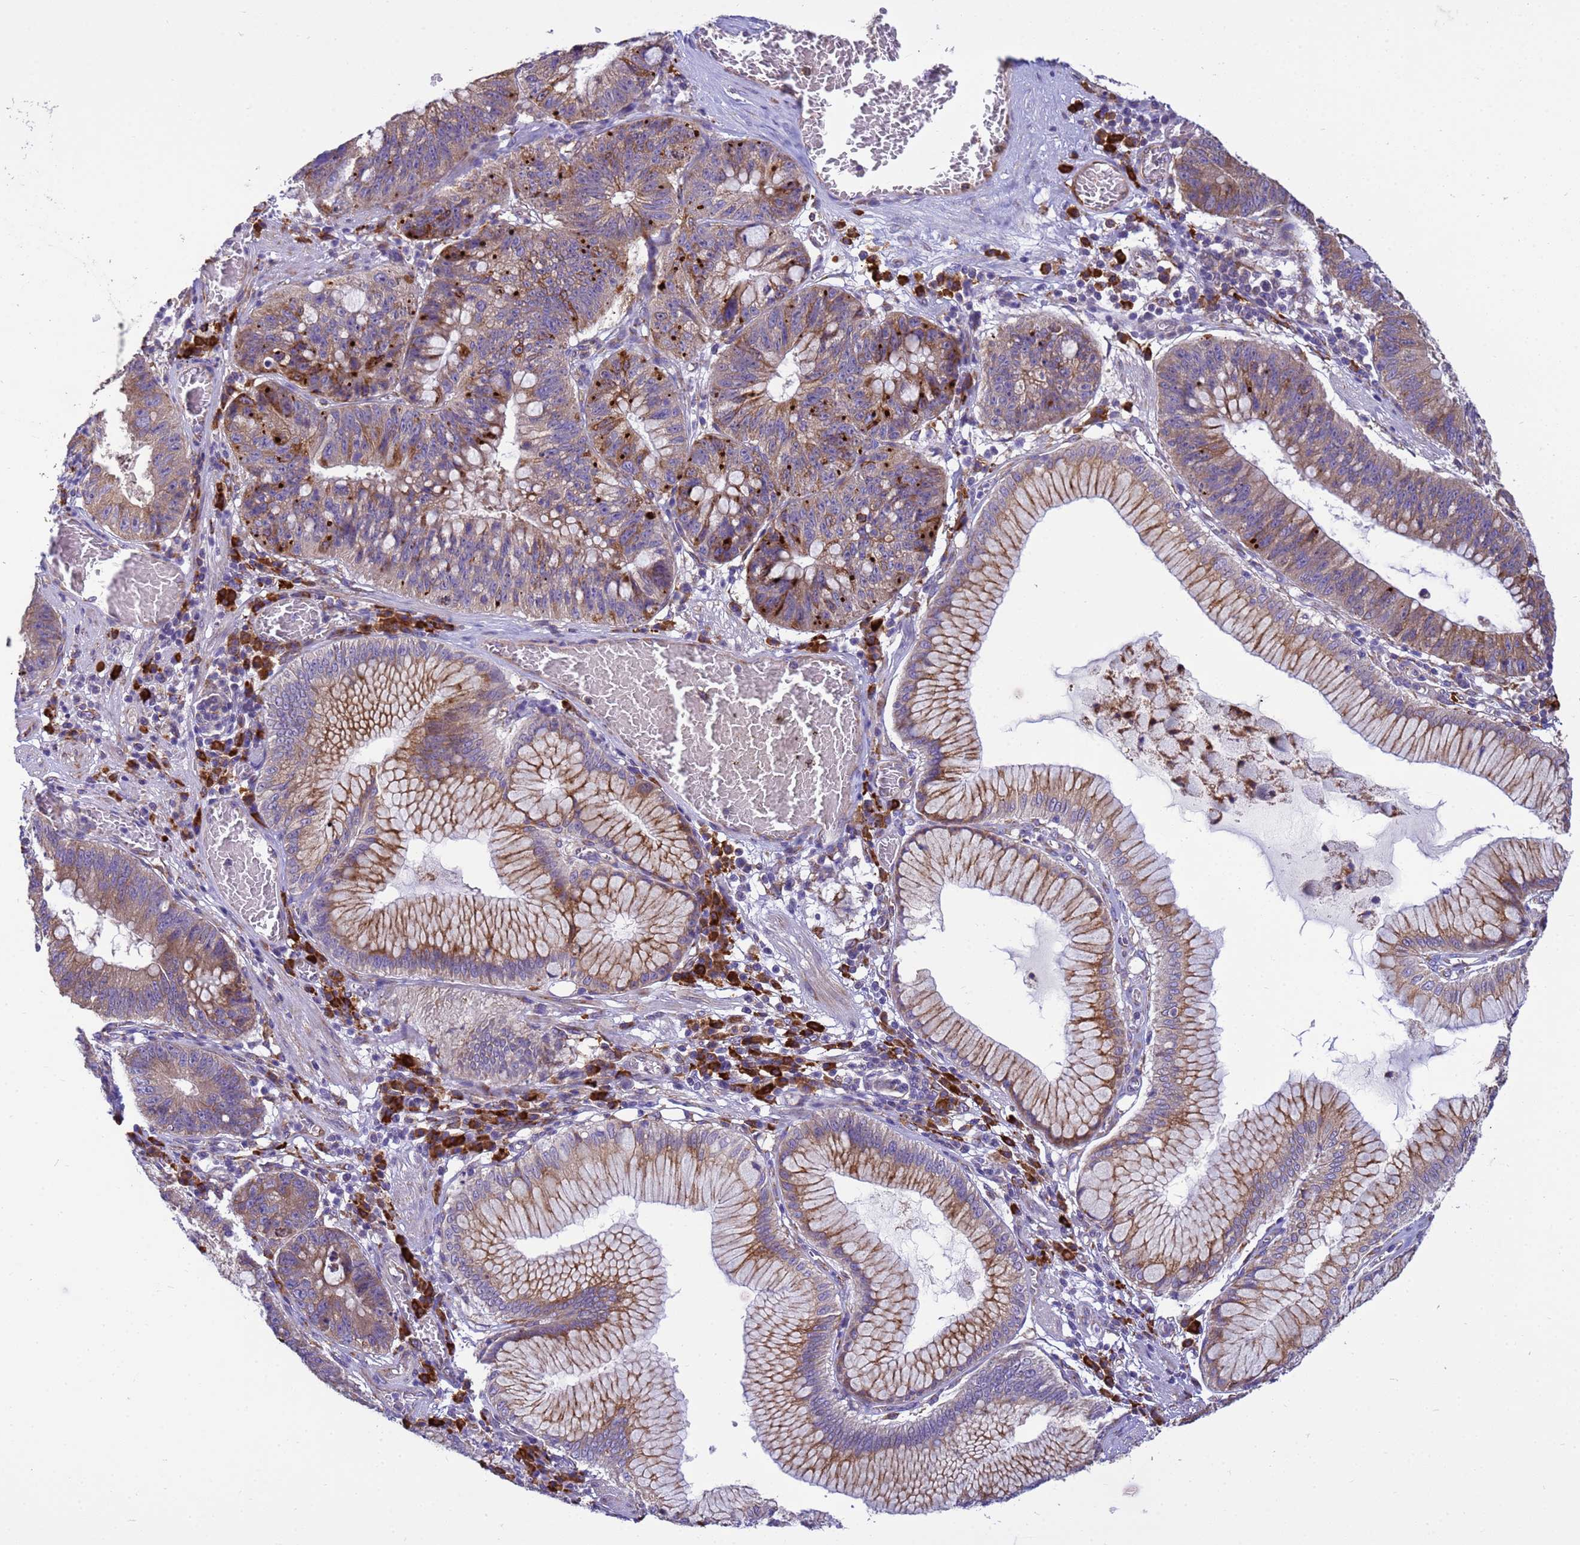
{"staining": {"intensity": "moderate", "quantity": ">75%", "location": "cytoplasmic/membranous"}, "tissue": "stomach cancer", "cell_type": "Tumor cells", "image_type": "cancer", "snomed": [{"axis": "morphology", "description": "Adenocarcinoma, NOS"}, {"axis": "topography", "description": "Stomach"}], "caption": "The histopathology image exhibits immunohistochemical staining of stomach cancer. There is moderate cytoplasmic/membranous positivity is present in approximately >75% of tumor cells. (IHC, brightfield microscopy, high magnification).", "gene": "THAP5", "patient": {"sex": "male", "age": 59}}